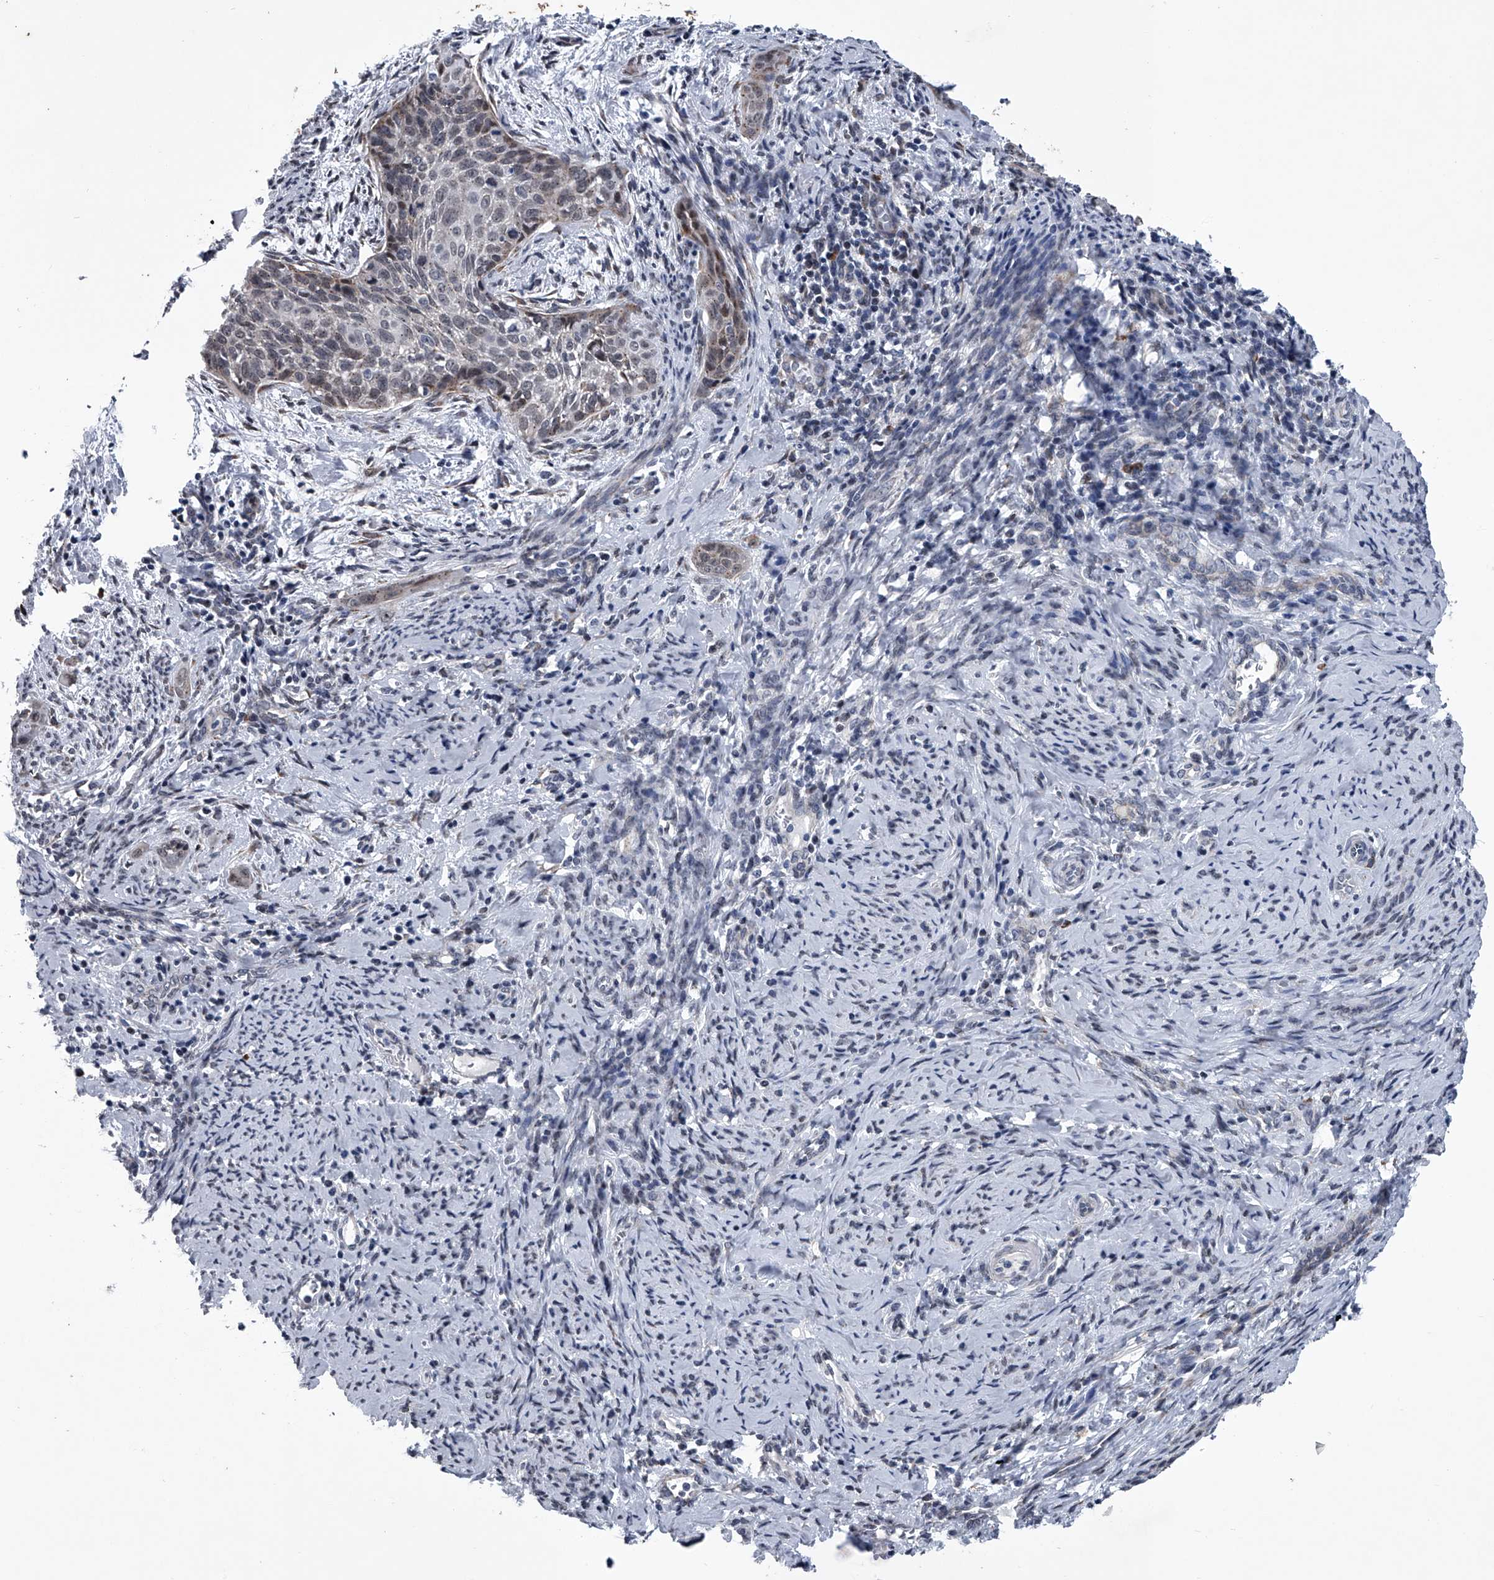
{"staining": {"intensity": "negative", "quantity": "none", "location": "none"}, "tissue": "cervical cancer", "cell_type": "Tumor cells", "image_type": "cancer", "snomed": [{"axis": "morphology", "description": "Squamous cell carcinoma, NOS"}, {"axis": "topography", "description": "Cervix"}], "caption": "Tumor cells are negative for protein expression in human cervical cancer (squamous cell carcinoma).", "gene": "PPP2R5D", "patient": {"sex": "female", "age": 33}}